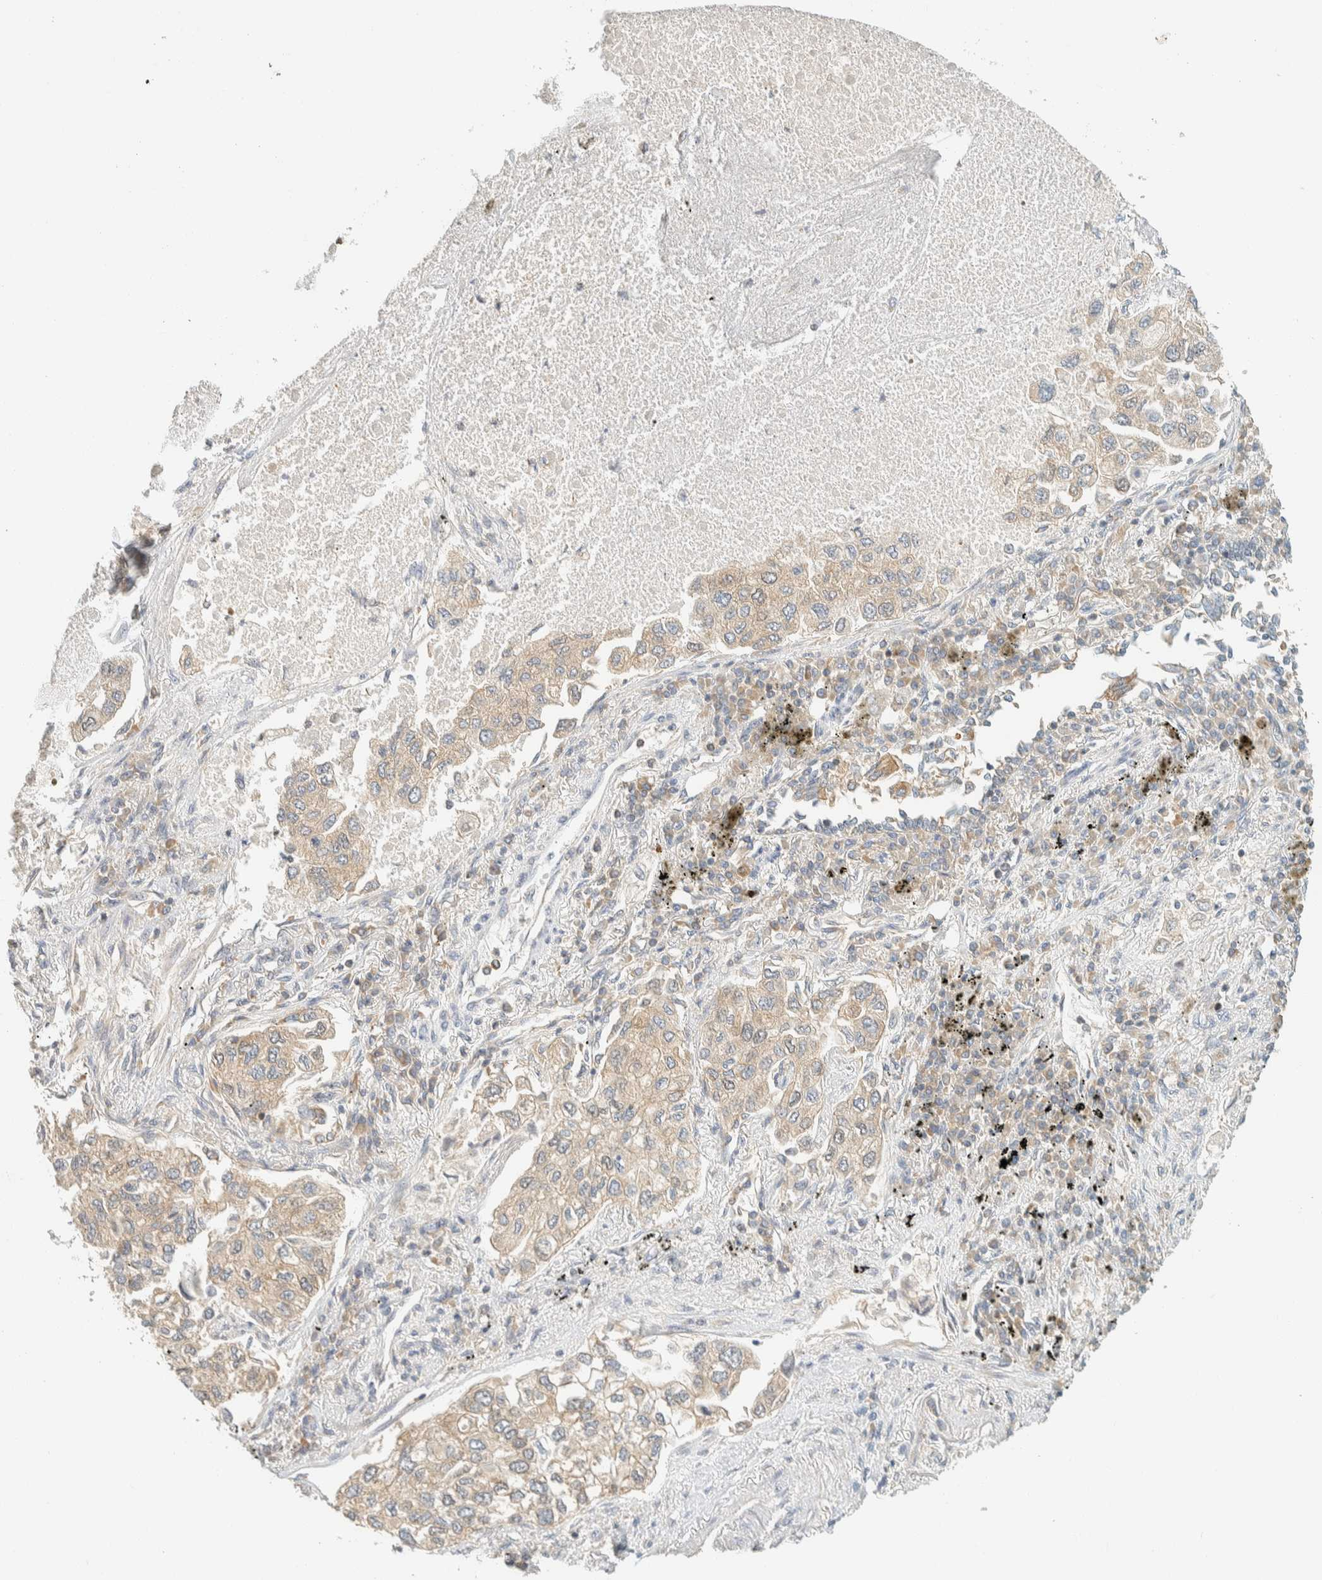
{"staining": {"intensity": "weak", "quantity": "<25%", "location": "cytoplasmic/membranous"}, "tissue": "lung cancer", "cell_type": "Tumor cells", "image_type": "cancer", "snomed": [{"axis": "morphology", "description": "Inflammation, NOS"}, {"axis": "morphology", "description": "Adenocarcinoma, NOS"}, {"axis": "topography", "description": "Lung"}], "caption": "The histopathology image displays no staining of tumor cells in adenocarcinoma (lung).", "gene": "ARFGEF1", "patient": {"sex": "male", "age": 63}}